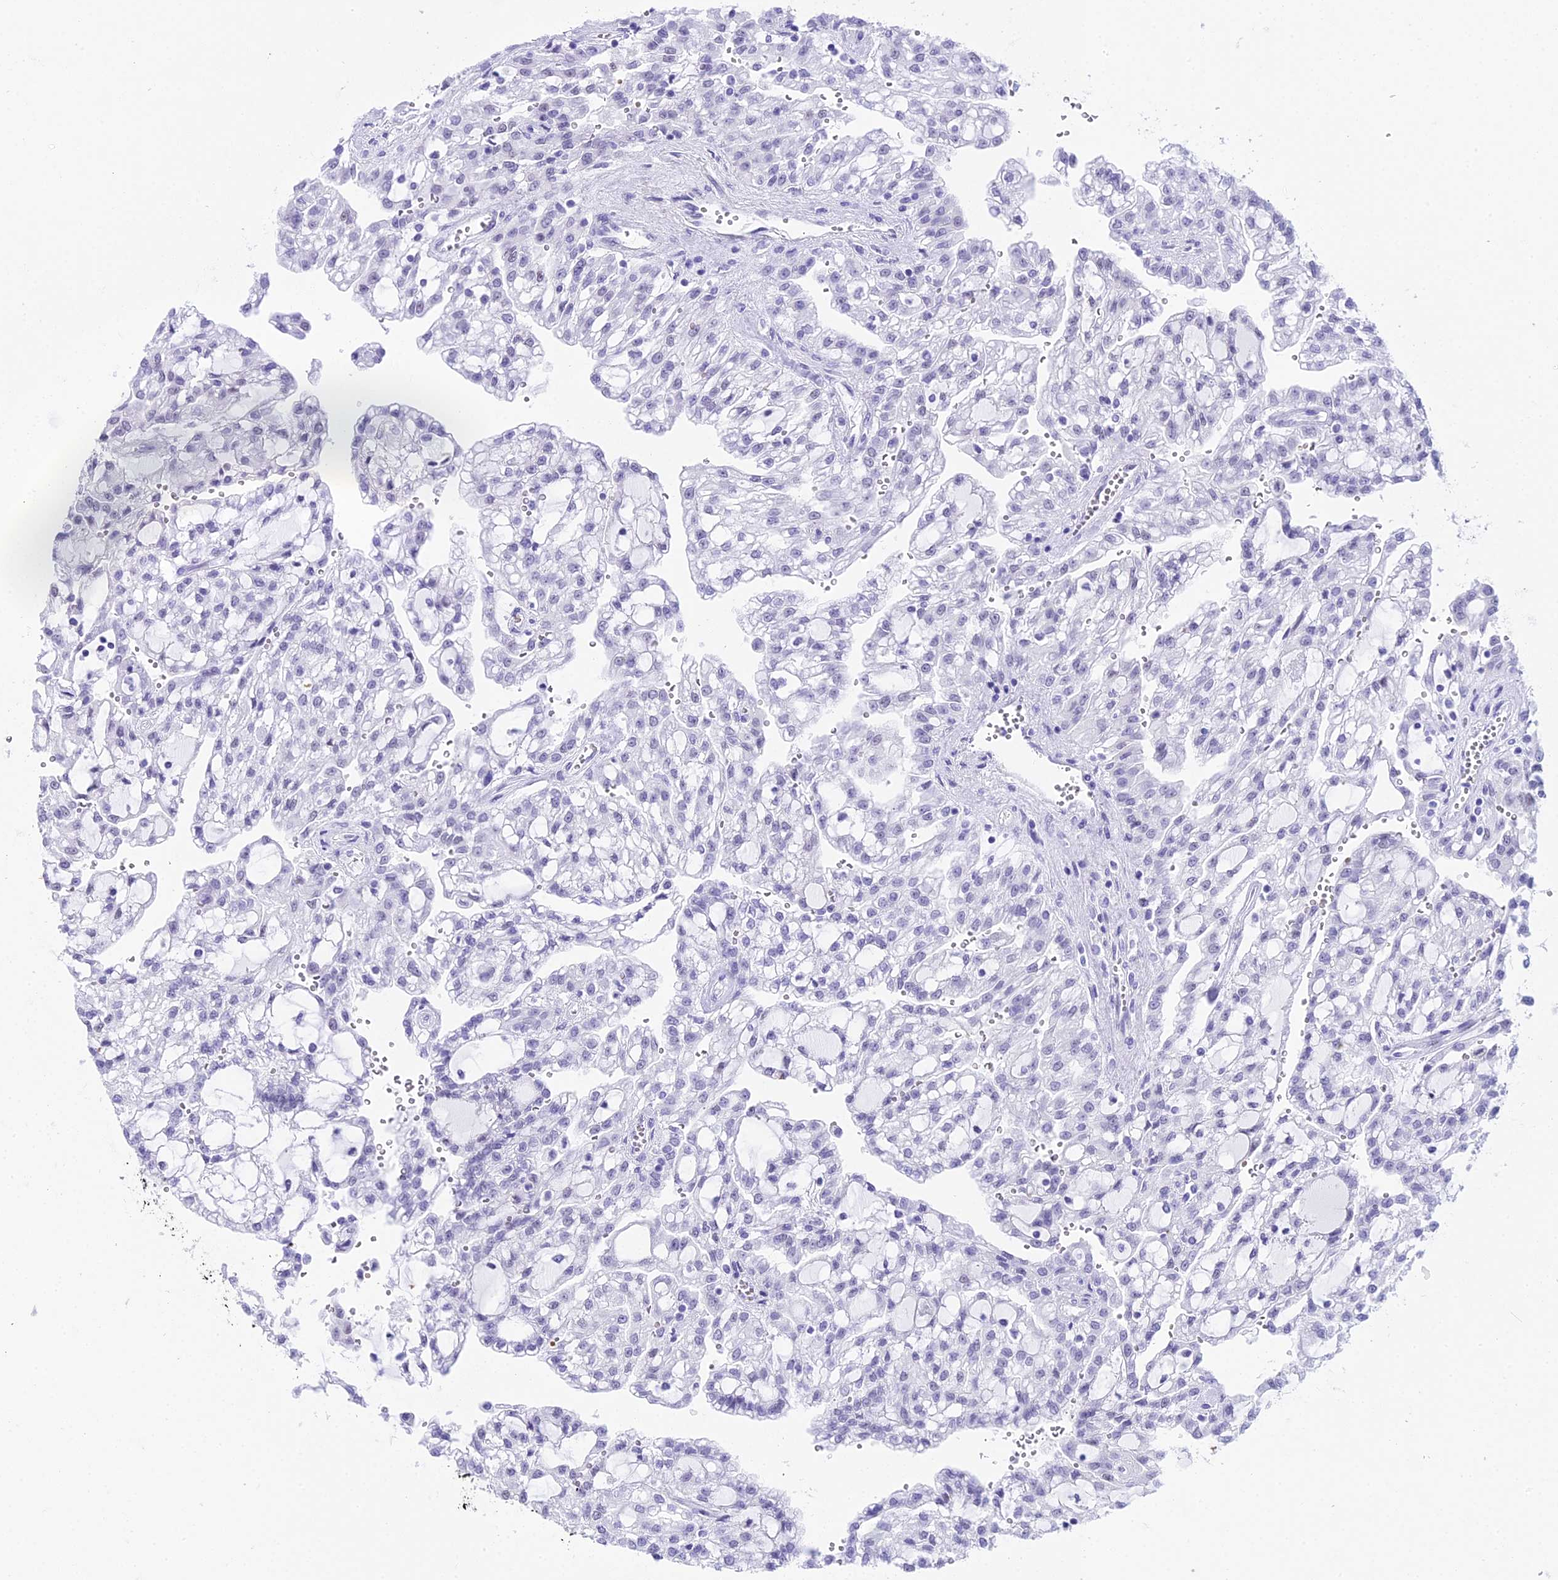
{"staining": {"intensity": "negative", "quantity": "none", "location": "none"}, "tissue": "renal cancer", "cell_type": "Tumor cells", "image_type": "cancer", "snomed": [{"axis": "morphology", "description": "Adenocarcinoma, NOS"}, {"axis": "topography", "description": "Kidney"}], "caption": "Immunohistochemistry (IHC) of renal adenocarcinoma exhibits no expression in tumor cells. (Brightfield microscopy of DAB immunohistochemistry at high magnification).", "gene": "RNPS1", "patient": {"sex": "male", "age": 63}}